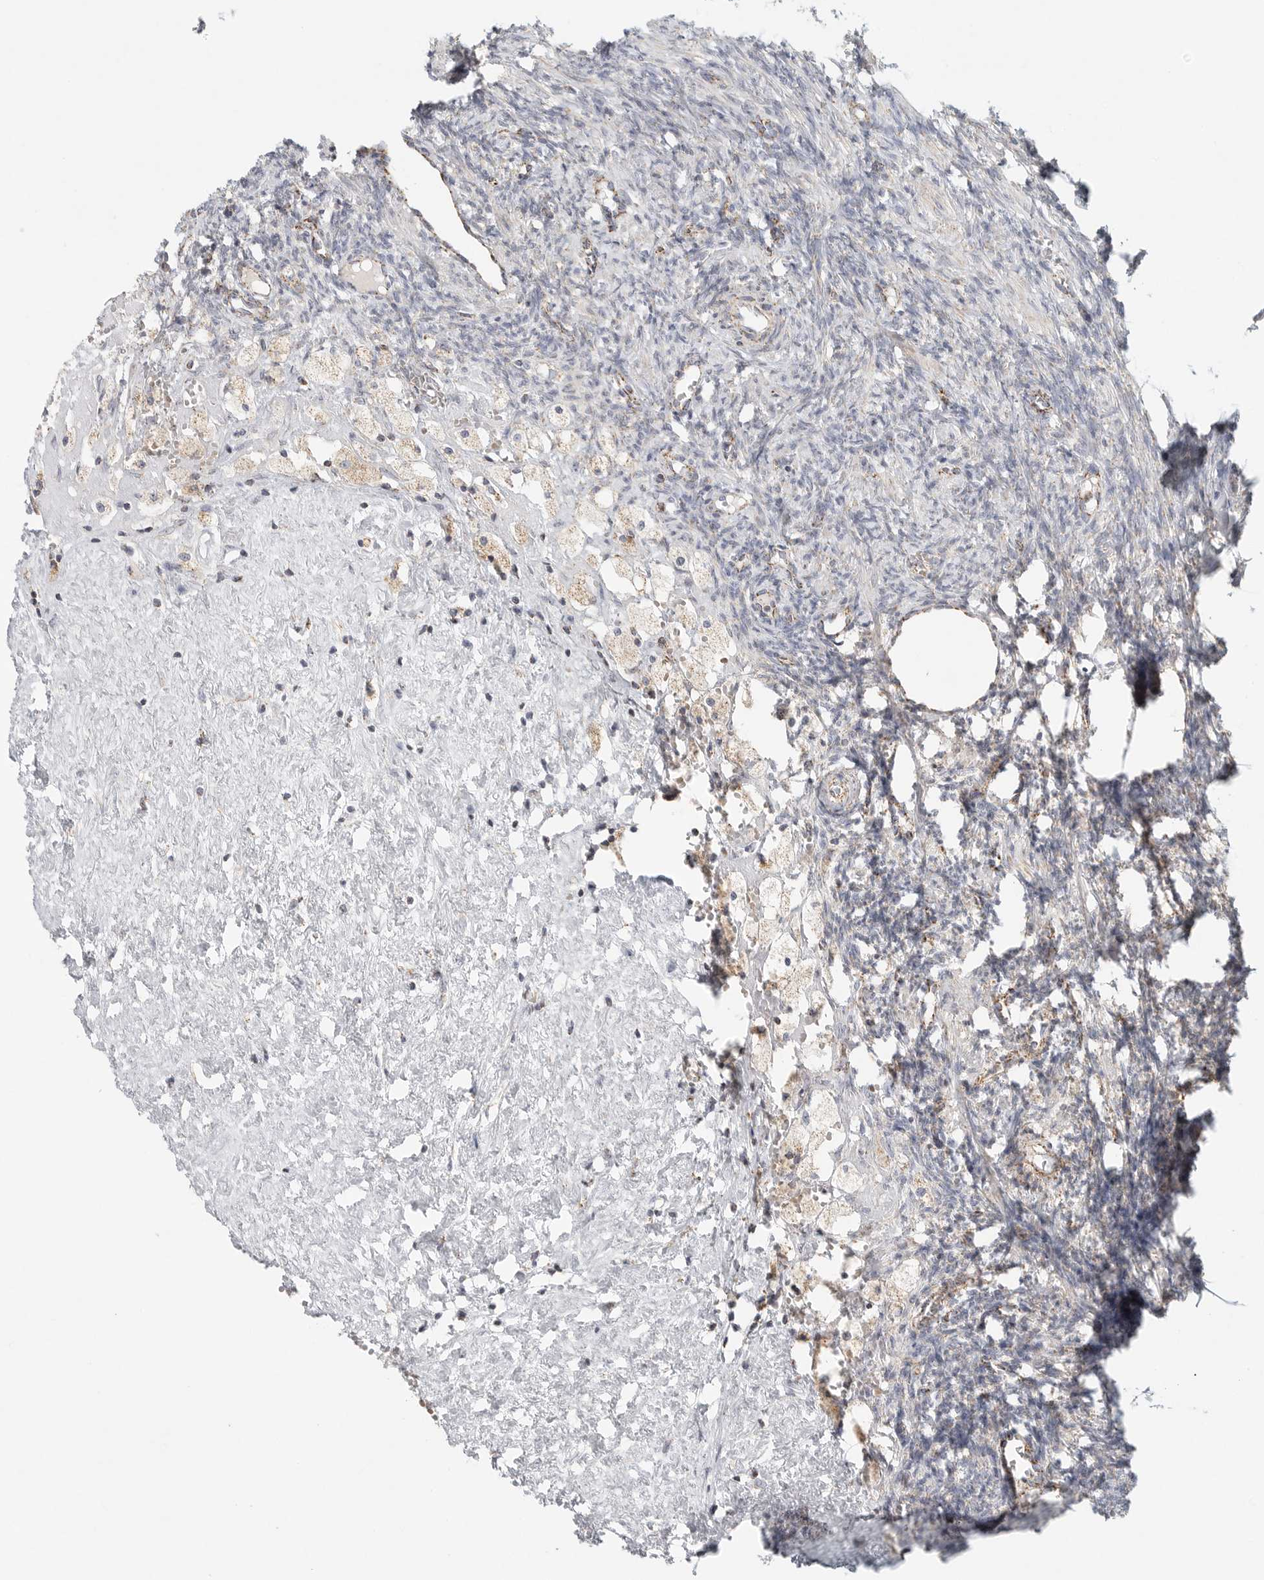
{"staining": {"intensity": "negative", "quantity": "none", "location": "none"}, "tissue": "ovary", "cell_type": "Ovarian stroma cells", "image_type": "normal", "snomed": [{"axis": "morphology", "description": "Normal tissue, NOS"}, {"axis": "topography", "description": "Ovary"}], "caption": "Immunohistochemical staining of normal ovary reveals no significant positivity in ovarian stroma cells.", "gene": "SLC25A26", "patient": {"sex": "female", "age": 41}}